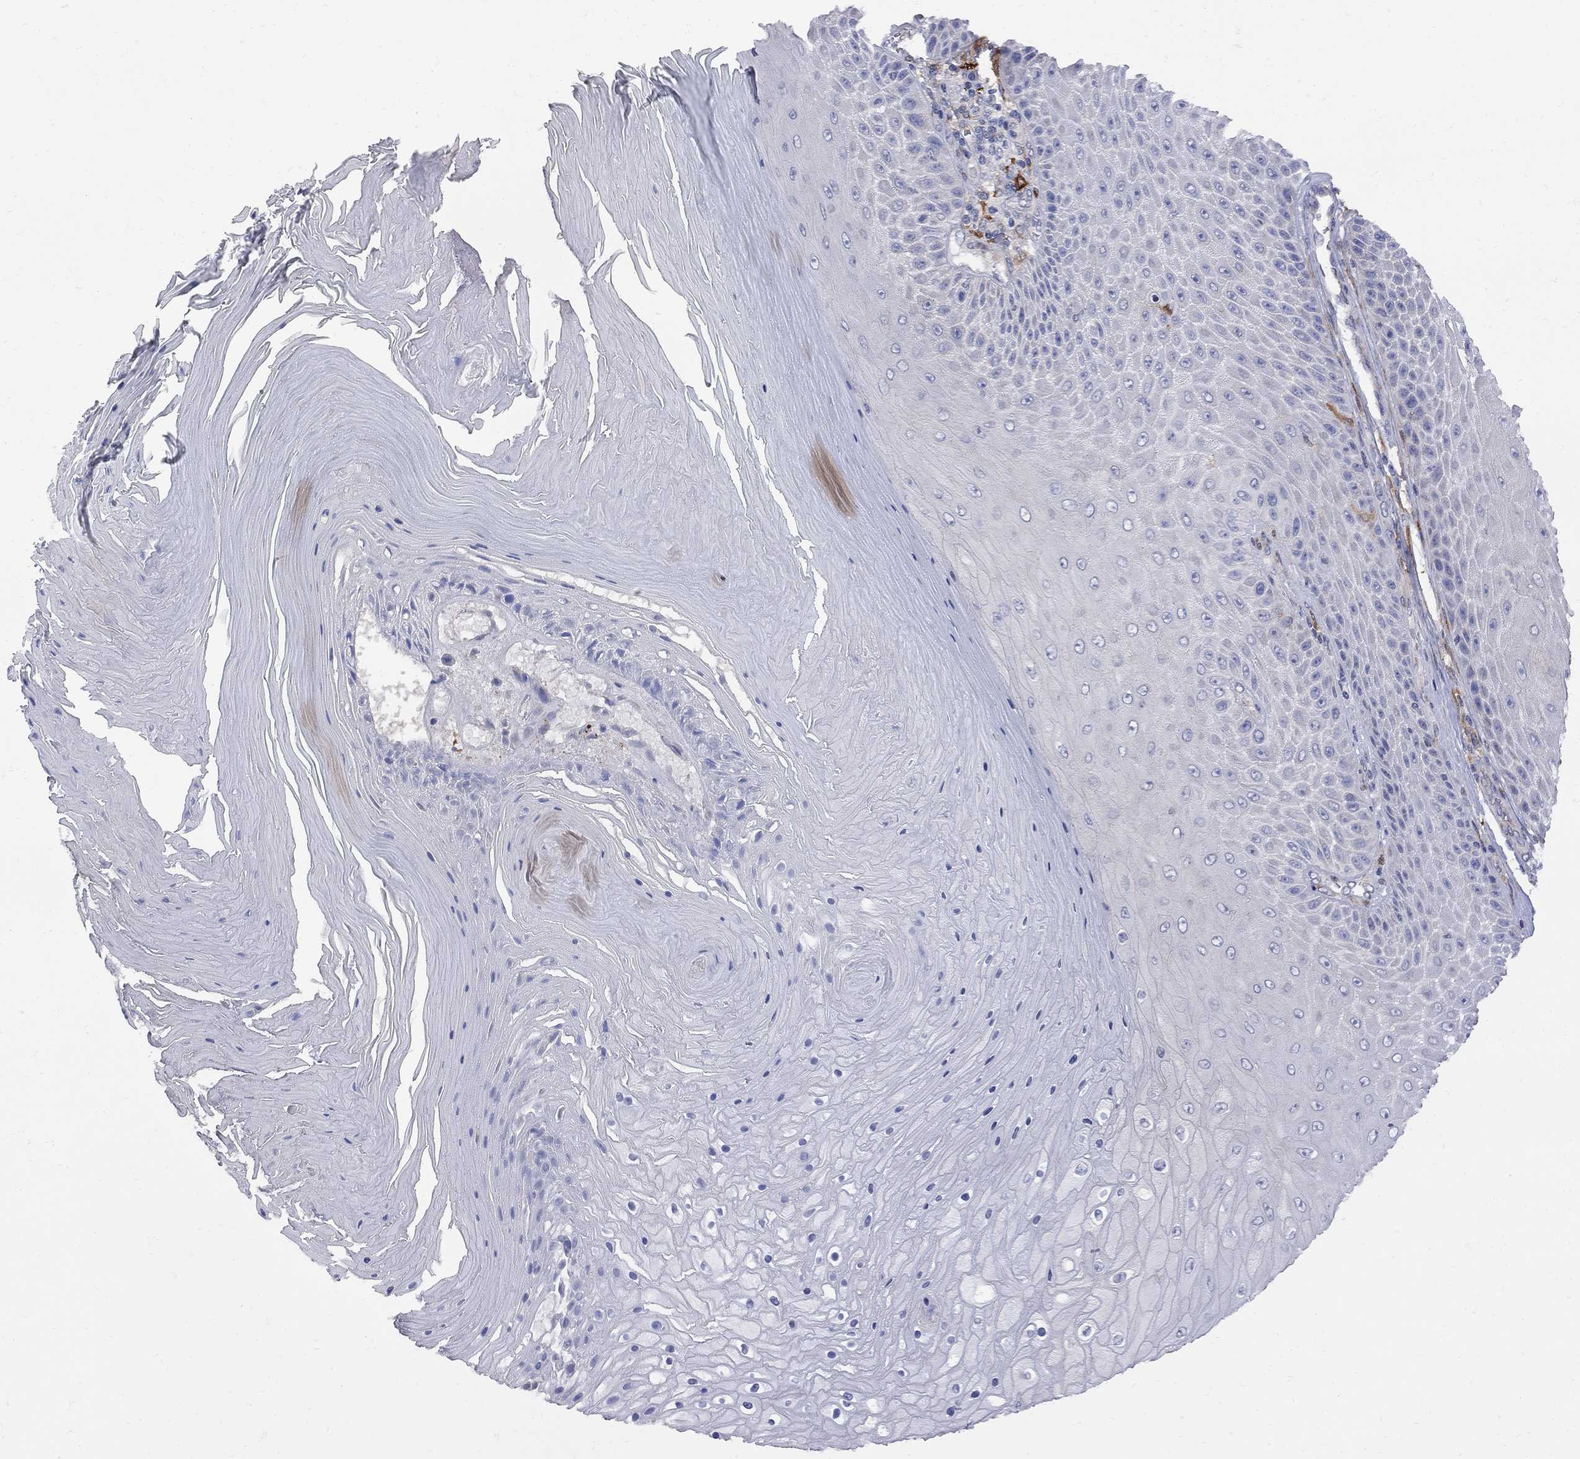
{"staining": {"intensity": "negative", "quantity": "none", "location": "none"}, "tissue": "skin cancer", "cell_type": "Tumor cells", "image_type": "cancer", "snomed": [{"axis": "morphology", "description": "Squamous cell carcinoma, NOS"}, {"axis": "topography", "description": "Skin"}], "caption": "There is no significant positivity in tumor cells of skin cancer. (Stains: DAB (3,3'-diaminobenzidine) IHC with hematoxylin counter stain, Microscopy: brightfield microscopy at high magnification).", "gene": "MTHFR", "patient": {"sex": "male", "age": 62}}